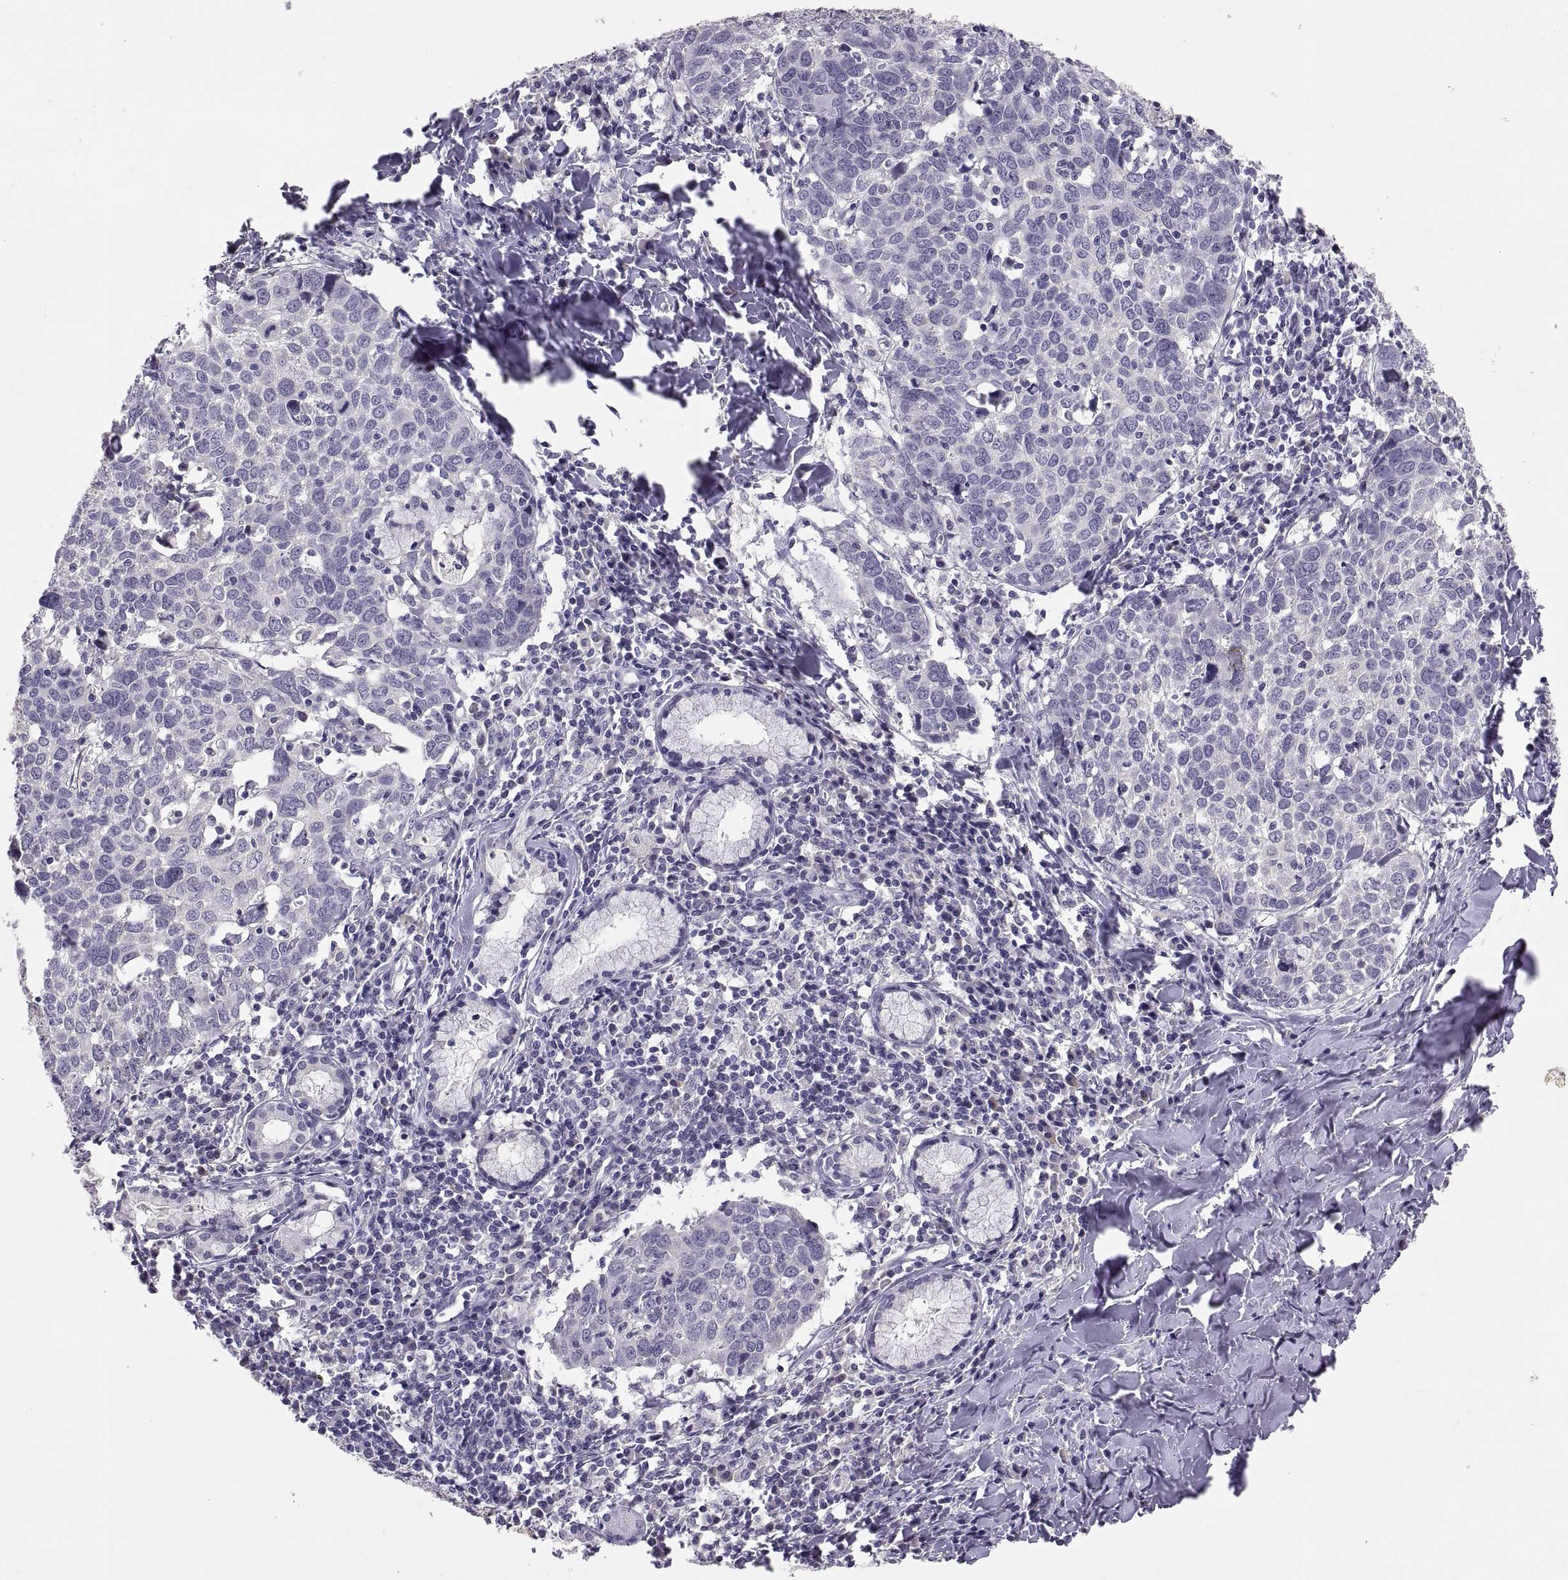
{"staining": {"intensity": "negative", "quantity": "none", "location": "none"}, "tissue": "lung cancer", "cell_type": "Tumor cells", "image_type": "cancer", "snomed": [{"axis": "morphology", "description": "Squamous cell carcinoma, NOS"}, {"axis": "topography", "description": "Lung"}], "caption": "The immunohistochemistry photomicrograph has no significant staining in tumor cells of lung squamous cell carcinoma tissue. (Stains: DAB (3,3'-diaminobenzidine) immunohistochemistry (IHC) with hematoxylin counter stain, Microscopy: brightfield microscopy at high magnification).", "gene": "PTN", "patient": {"sex": "male", "age": 57}}